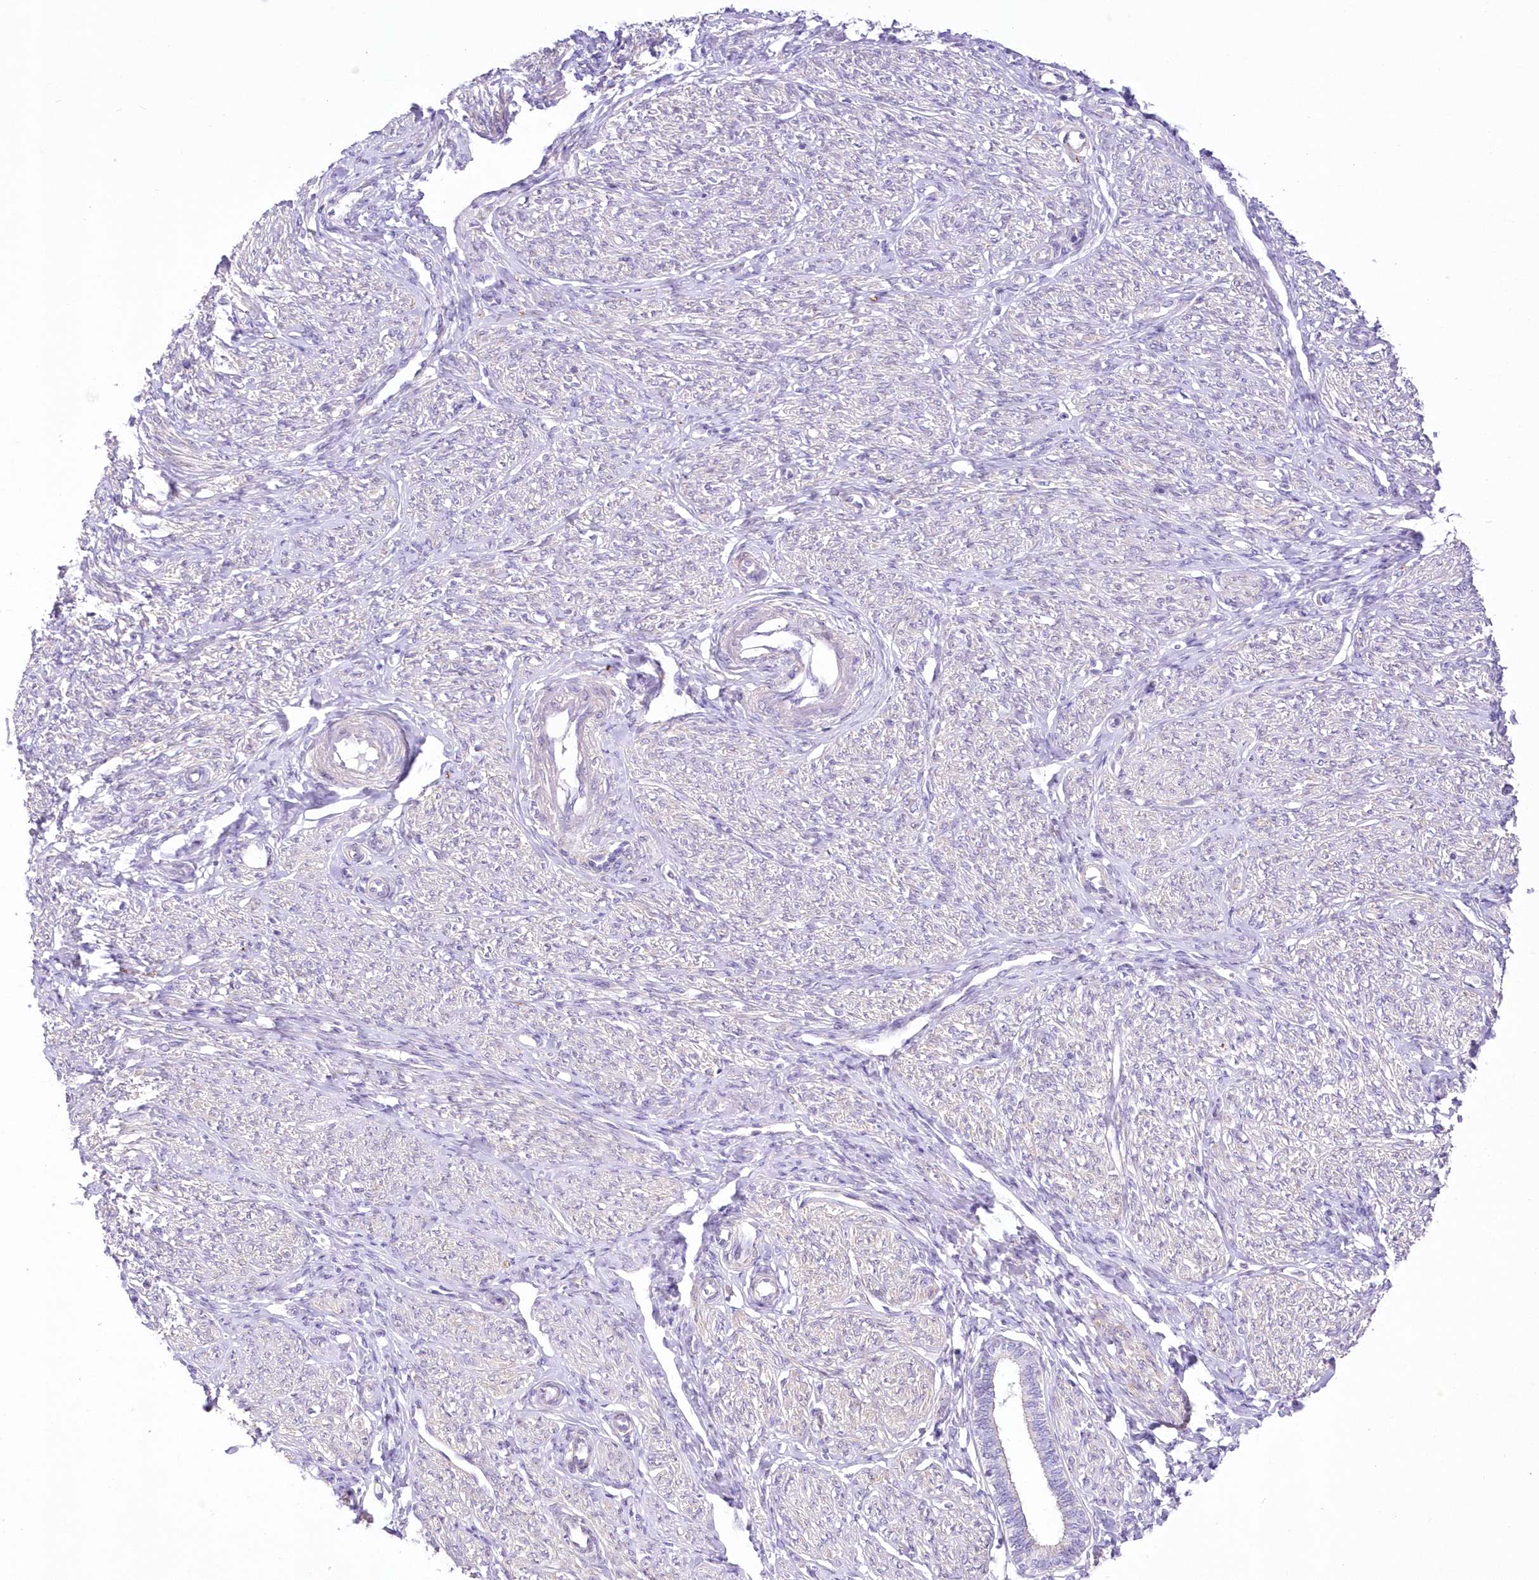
{"staining": {"intensity": "negative", "quantity": "none", "location": "none"}, "tissue": "endometrium", "cell_type": "Cells in endometrial stroma", "image_type": "normal", "snomed": [{"axis": "morphology", "description": "Normal tissue, NOS"}, {"axis": "topography", "description": "Endometrium"}], "caption": "This micrograph is of normal endometrium stained with immunohistochemistry (IHC) to label a protein in brown with the nuclei are counter-stained blue. There is no expression in cells in endometrial stroma.", "gene": "FAM241B", "patient": {"sex": "female", "age": 72}}